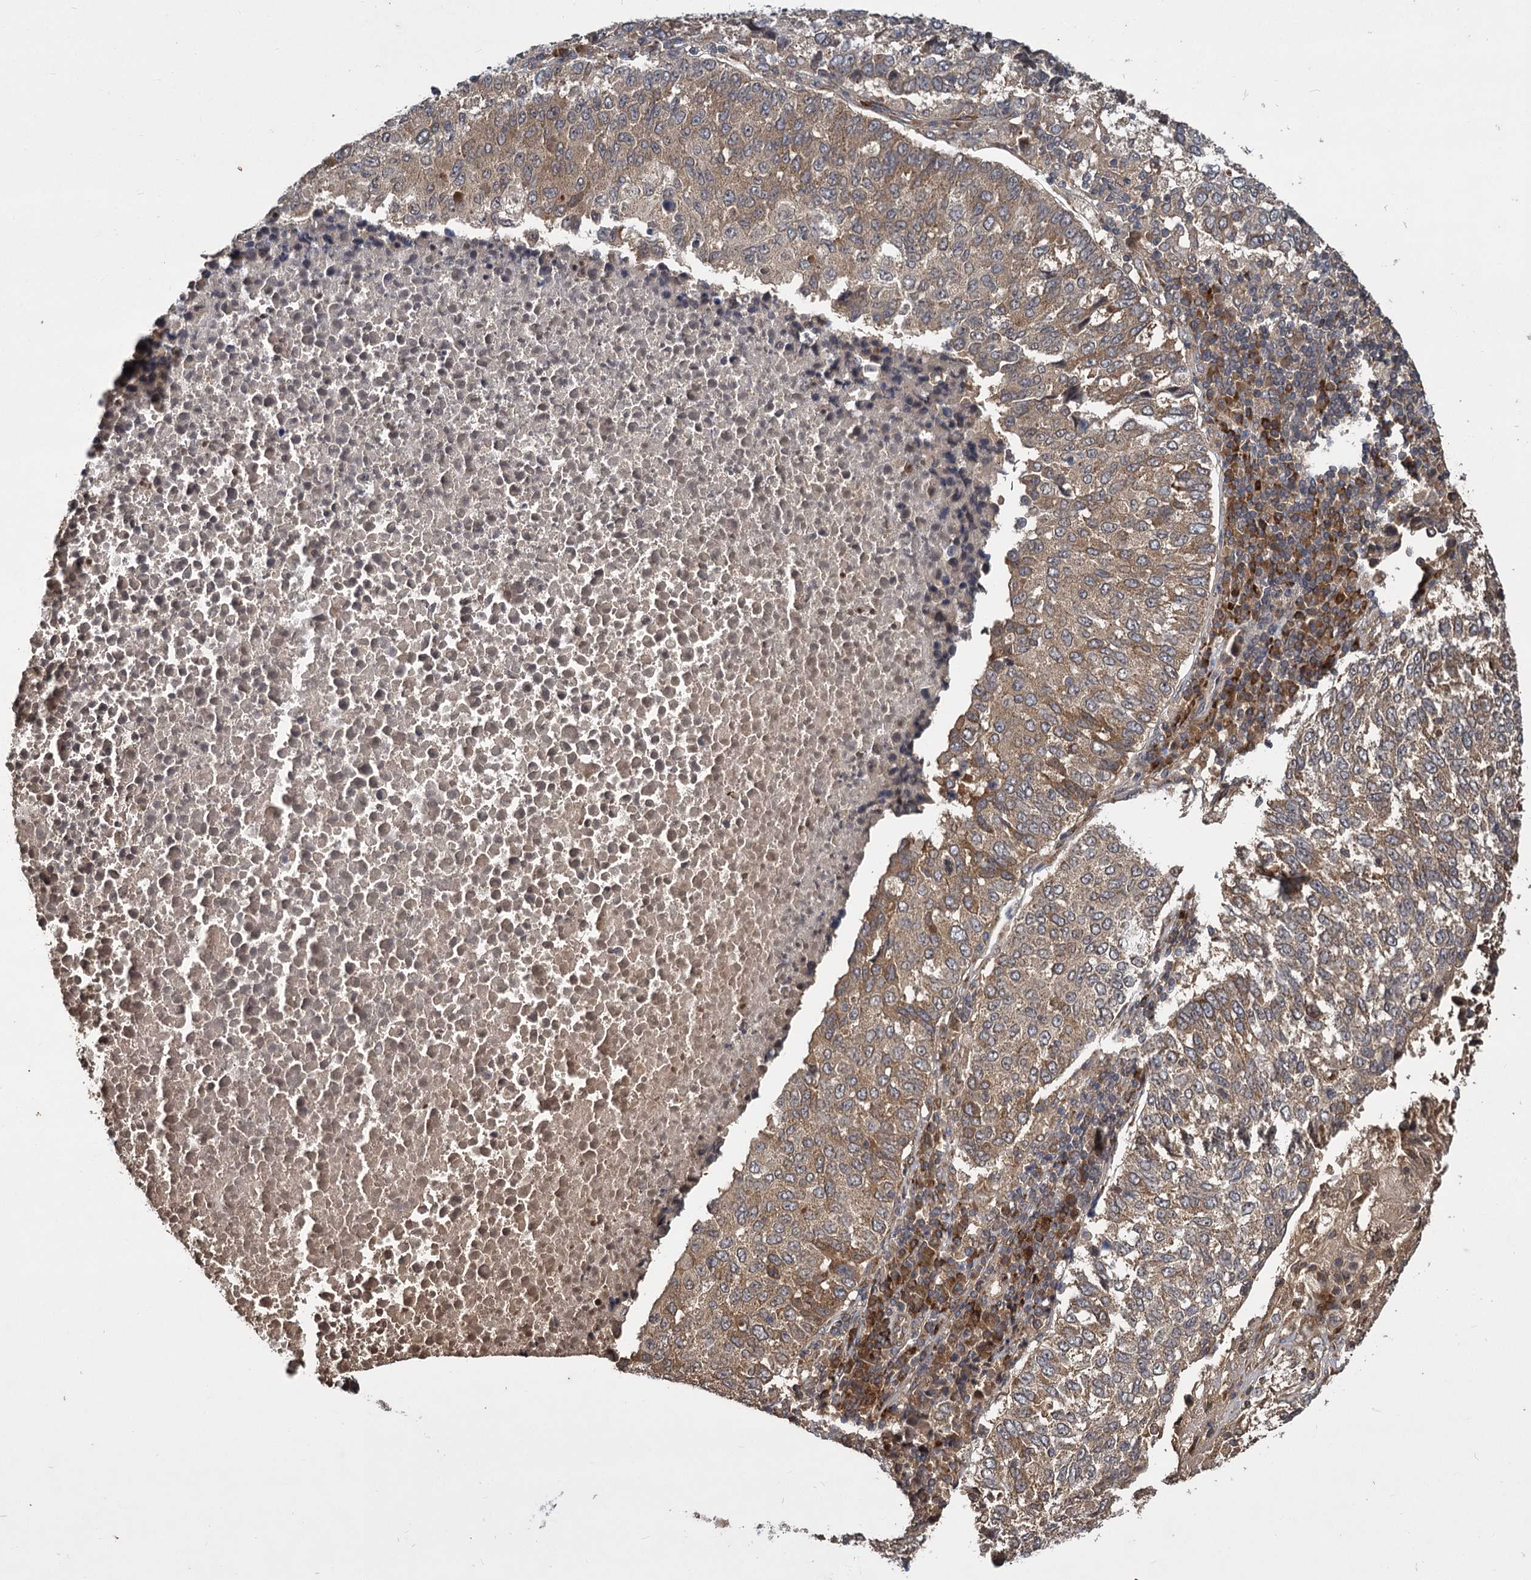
{"staining": {"intensity": "moderate", "quantity": ">75%", "location": "cytoplasmic/membranous"}, "tissue": "lung cancer", "cell_type": "Tumor cells", "image_type": "cancer", "snomed": [{"axis": "morphology", "description": "Squamous cell carcinoma, NOS"}, {"axis": "topography", "description": "Lung"}], "caption": "Immunohistochemistry (DAB (3,3'-diaminobenzidine)) staining of human squamous cell carcinoma (lung) displays moderate cytoplasmic/membranous protein staining in approximately >75% of tumor cells.", "gene": "INPPL1", "patient": {"sex": "male", "age": 73}}